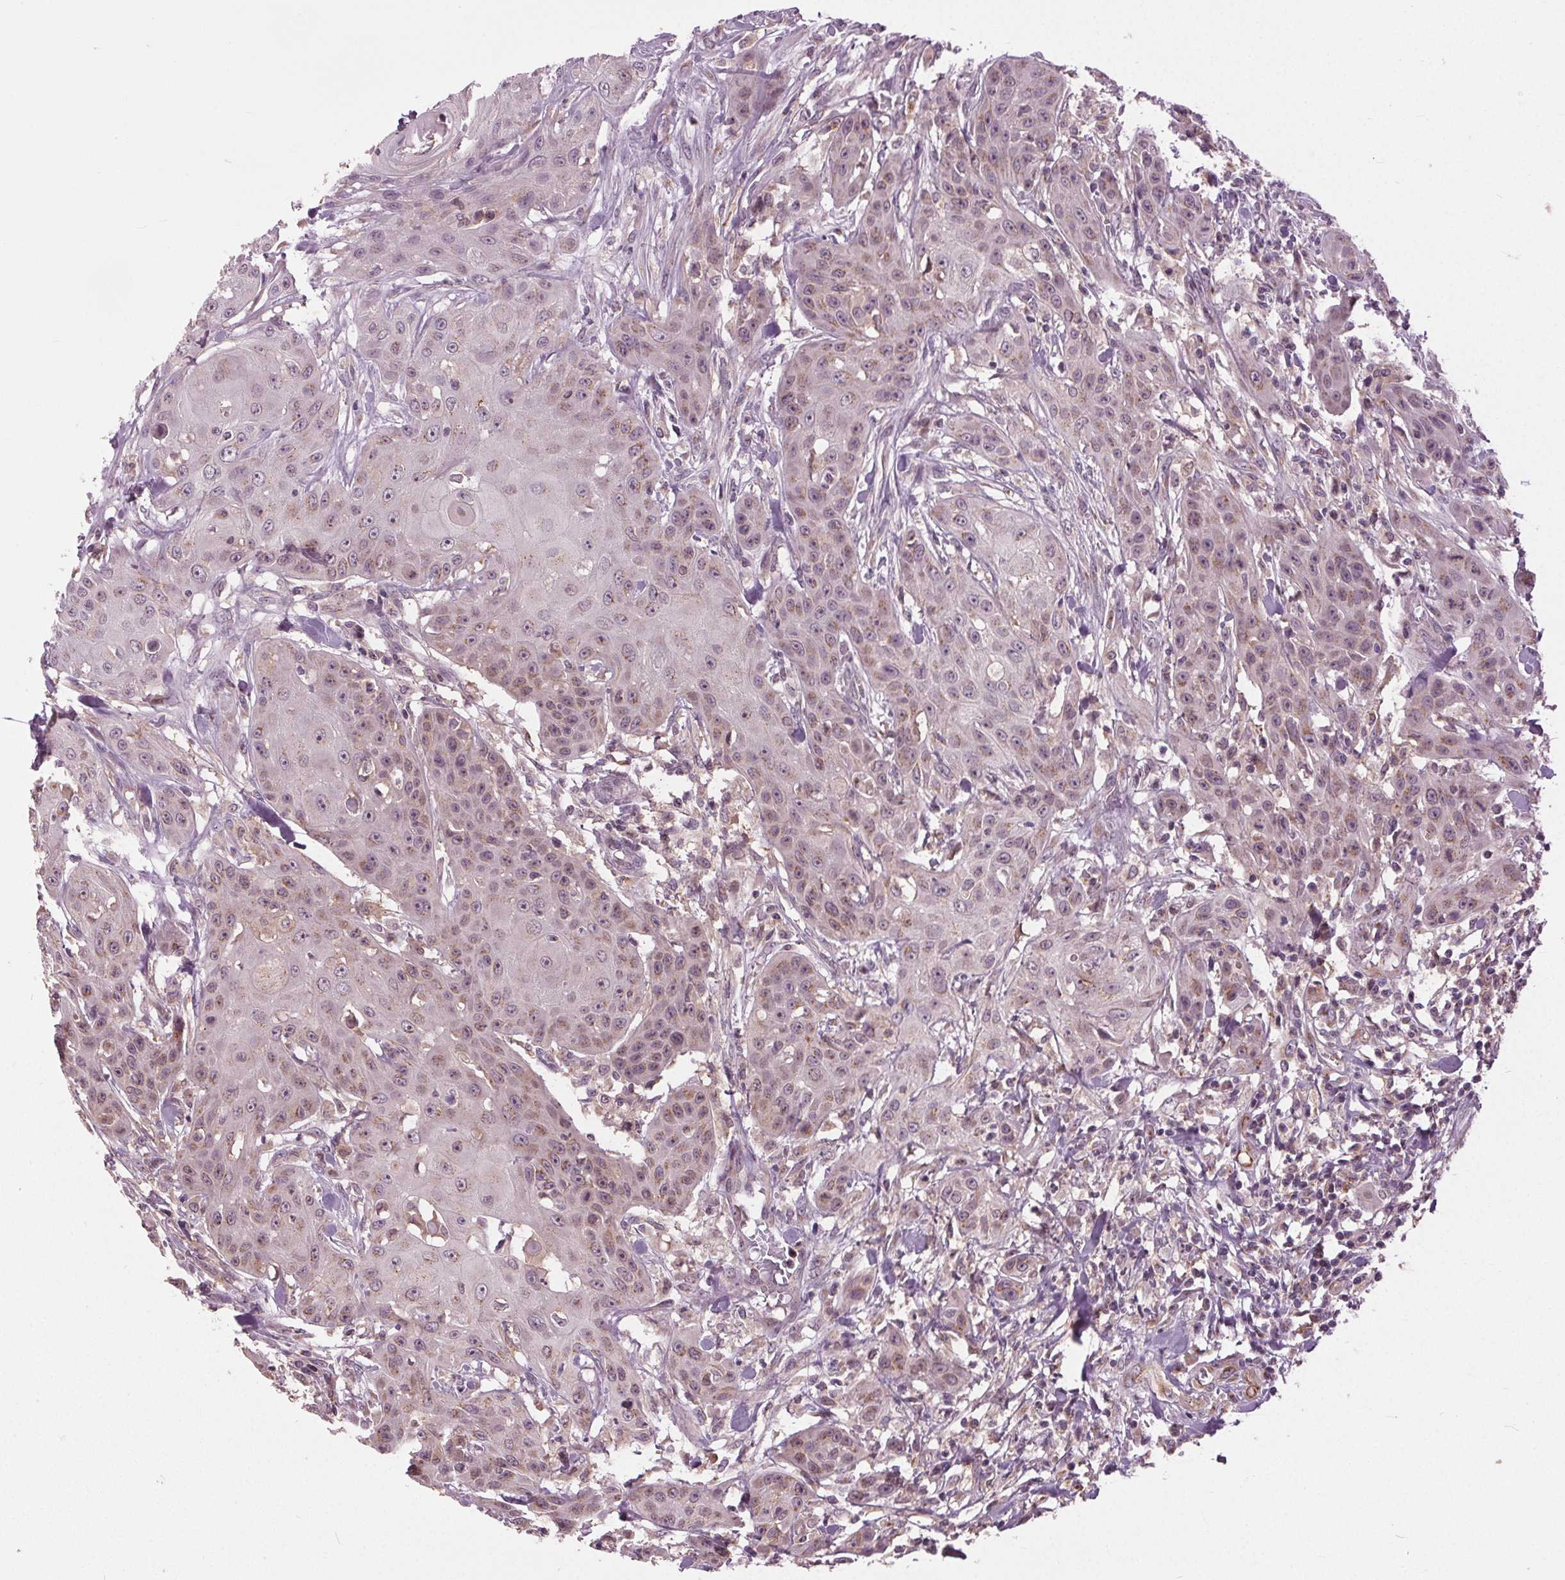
{"staining": {"intensity": "weak", "quantity": "25%-75%", "location": "cytoplasmic/membranous,nuclear"}, "tissue": "head and neck cancer", "cell_type": "Tumor cells", "image_type": "cancer", "snomed": [{"axis": "morphology", "description": "Squamous cell carcinoma, NOS"}, {"axis": "topography", "description": "Oral tissue"}, {"axis": "topography", "description": "Head-Neck"}], "caption": "A brown stain labels weak cytoplasmic/membranous and nuclear staining of a protein in human head and neck cancer tumor cells.", "gene": "BSDC1", "patient": {"sex": "female", "age": 55}}